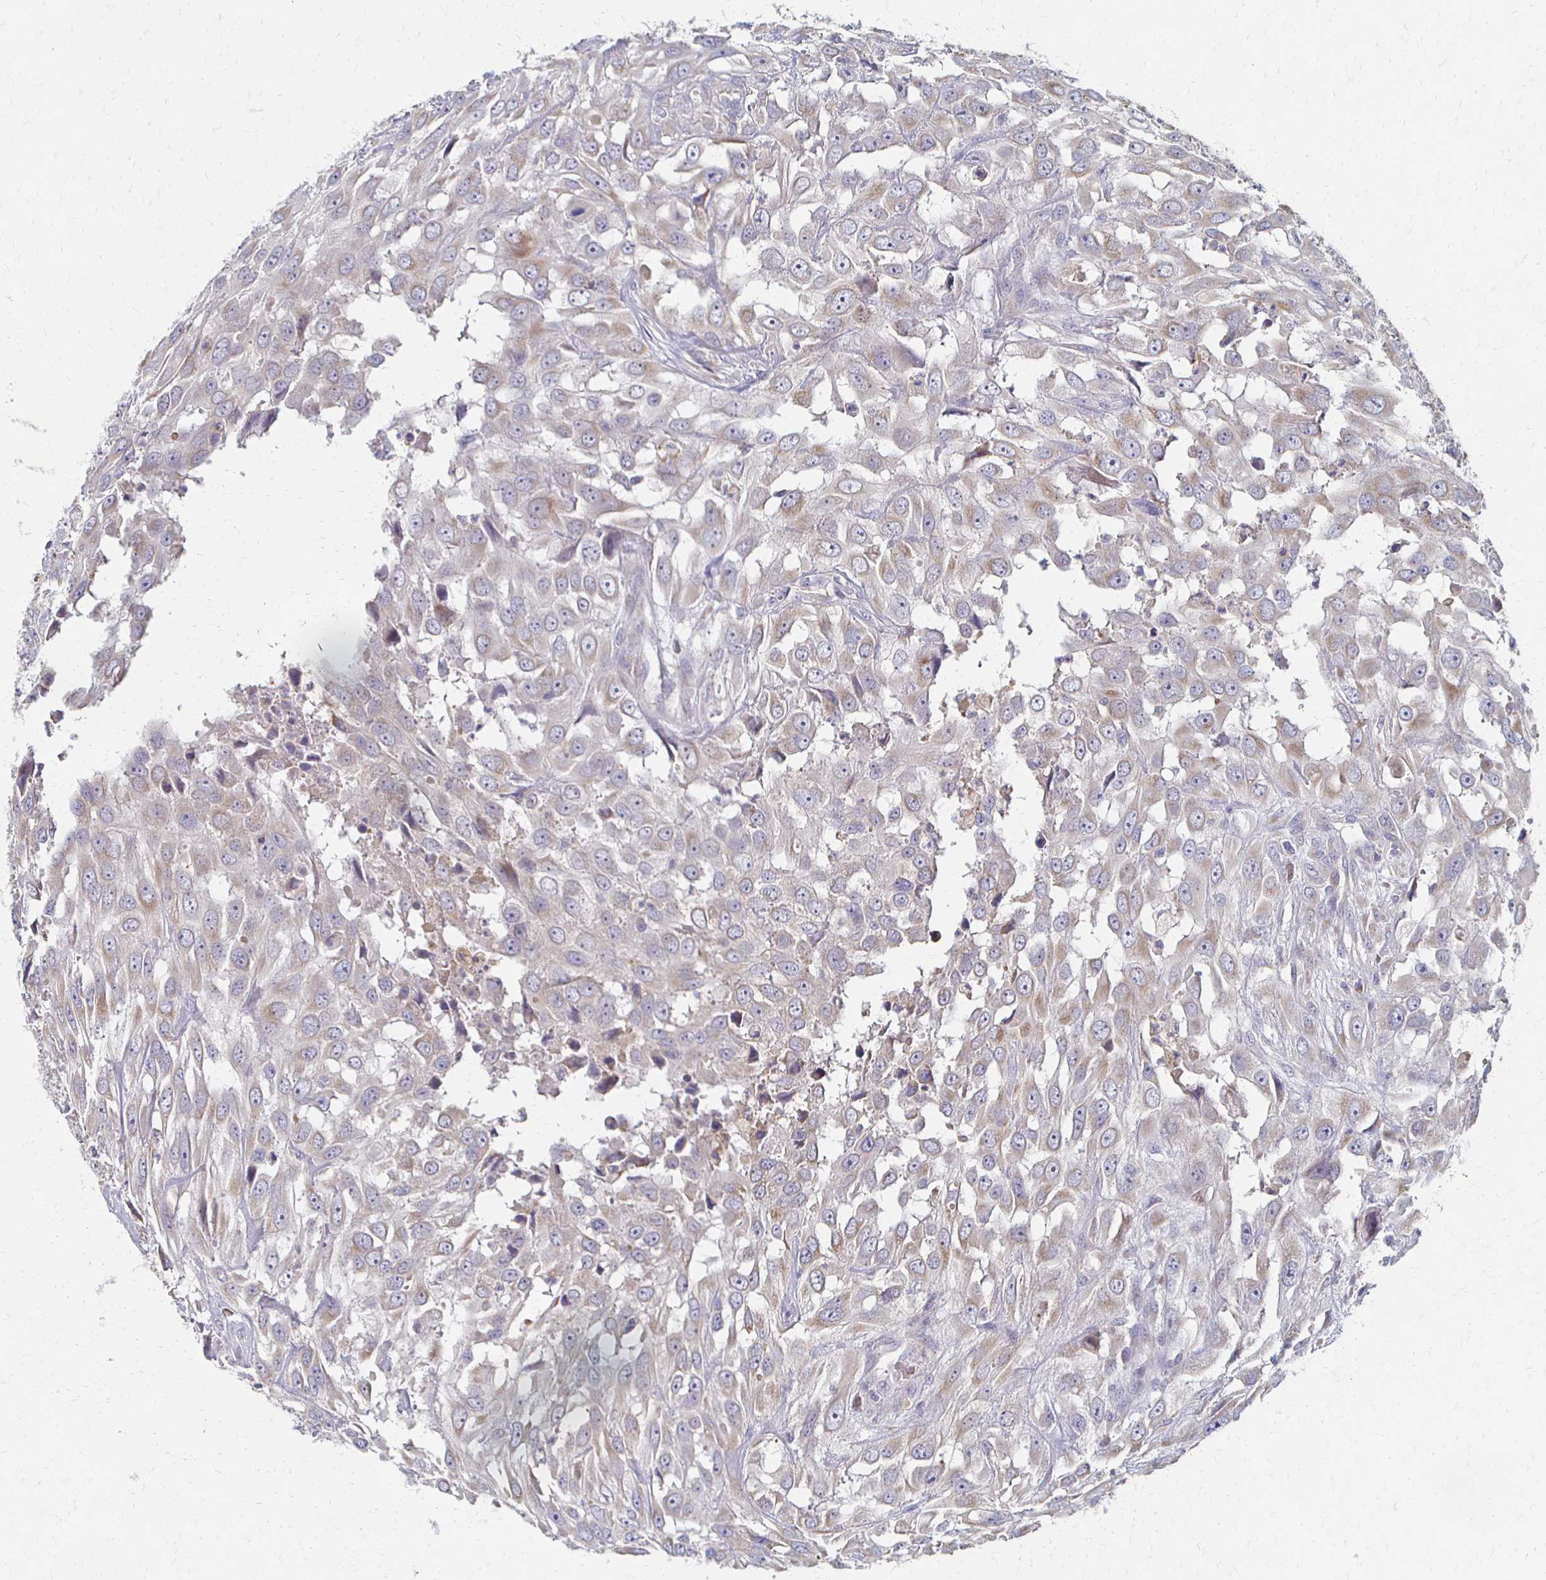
{"staining": {"intensity": "weak", "quantity": "25%-75%", "location": "cytoplasmic/membranous"}, "tissue": "urothelial cancer", "cell_type": "Tumor cells", "image_type": "cancer", "snomed": [{"axis": "morphology", "description": "Urothelial carcinoma, High grade"}, {"axis": "topography", "description": "Urinary bladder"}], "caption": "Human high-grade urothelial carcinoma stained for a protein (brown) displays weak cytoplasmic/membranous positive positivity in about 25%-75% of tumor cells.", "gene": "CX3CR1", "patient": {"sex": "male", "age": 67}}